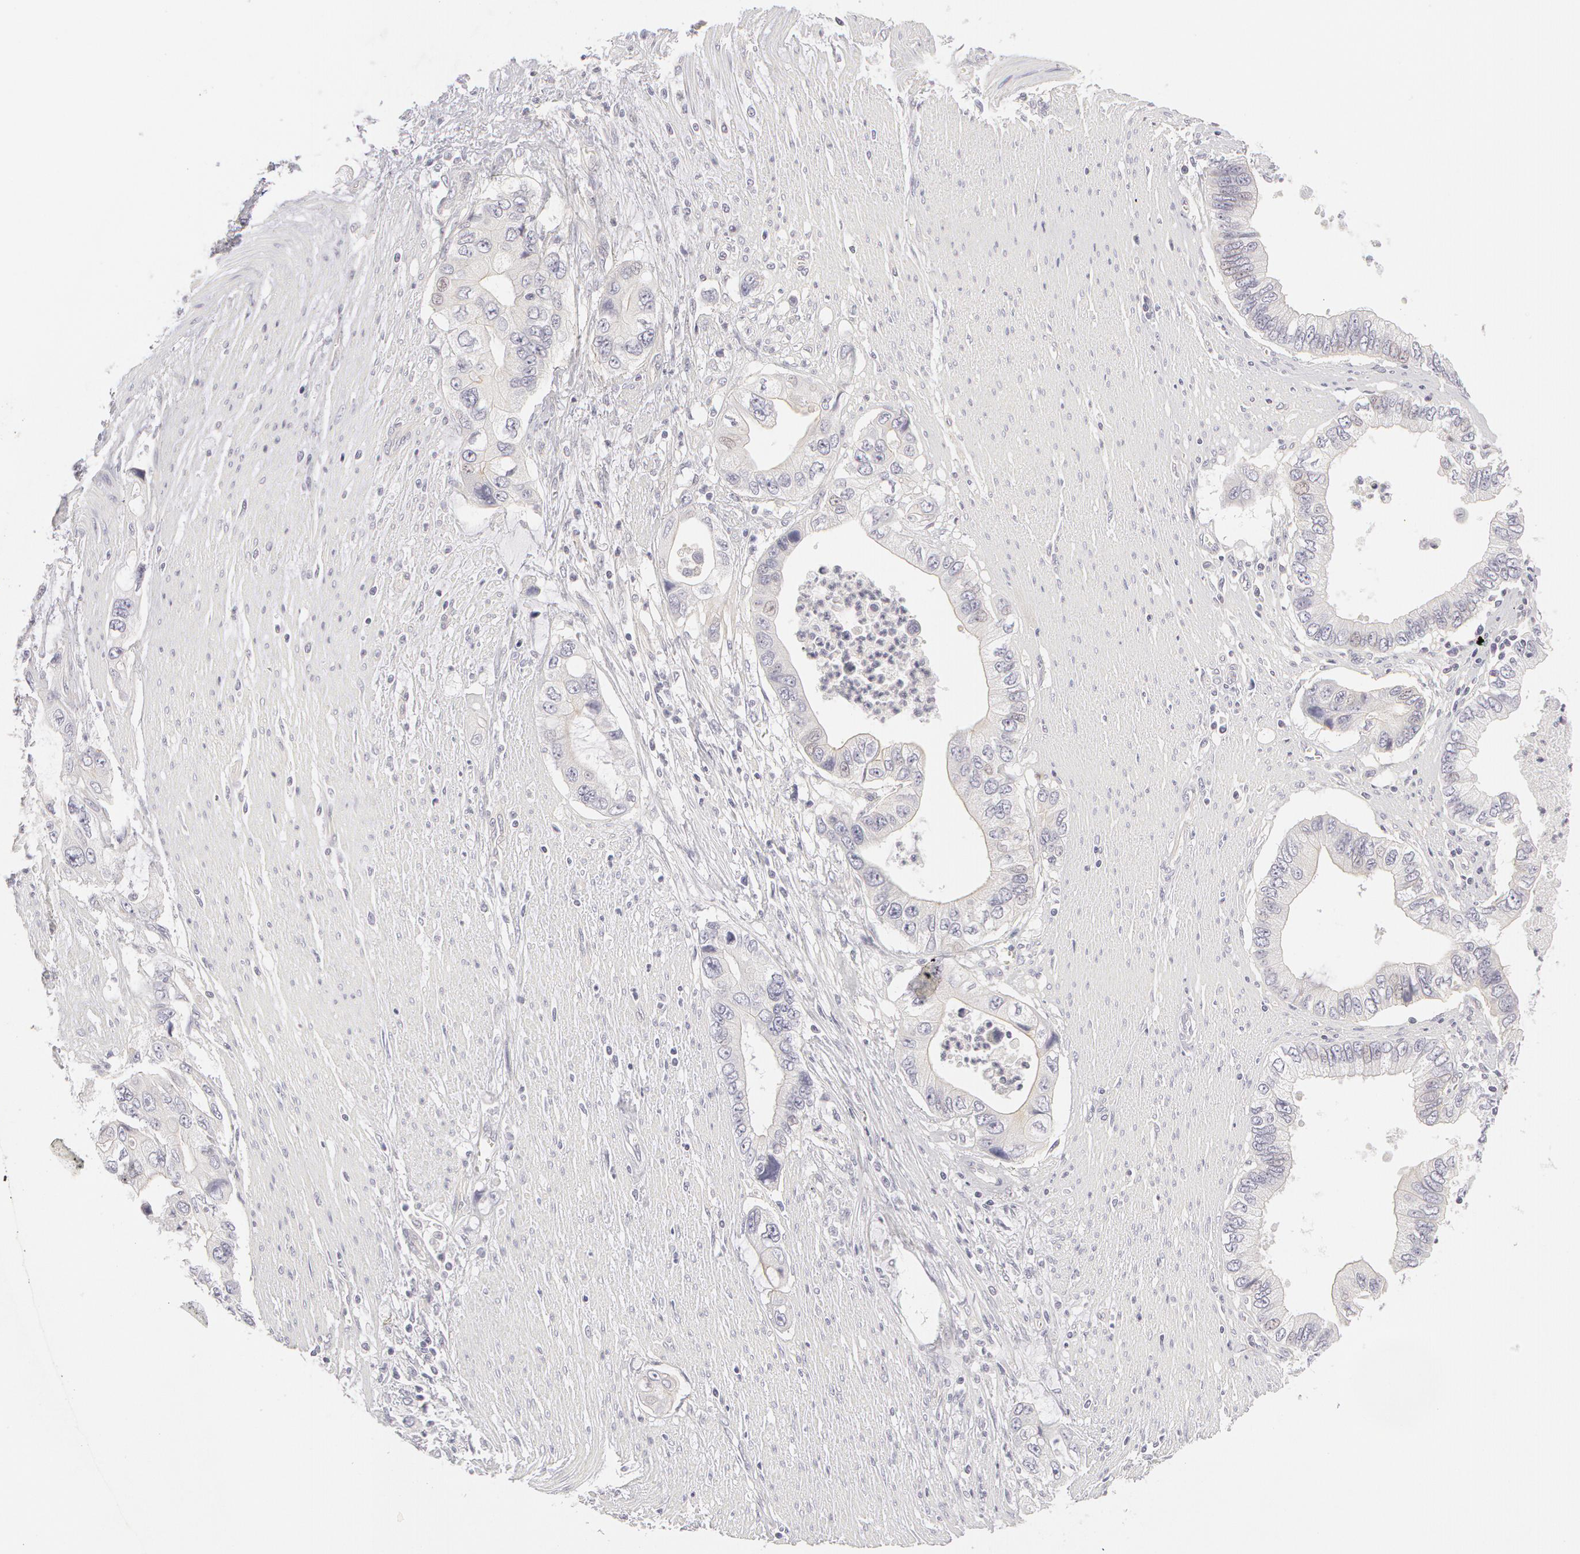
{"staining": {"intensity": "negative", "quantity": "none", "location": "none"}, "tissue": "pancreatic cancer", "cell_type": "Tumor cells", "image_type": "cancer", "snomed": [{"axis": "morphology", "description": "Adenocarcinoma, NOS"}, {"axis": "topography", "description": "Pancreas"}, {"axis": "topography", "description": "Stomach, upper"}], "caption": "Immunohistochemical staining of human pancreatic cancer exhibits no significant positivity in tumor cells. (Brightfield microscopy of DAB (3,3'-diaminobenzidine) immunohistochemistry (IHC) at high magnification).", "gene": "ABCB1", "patient": {"sex": "male", "age": 77}}